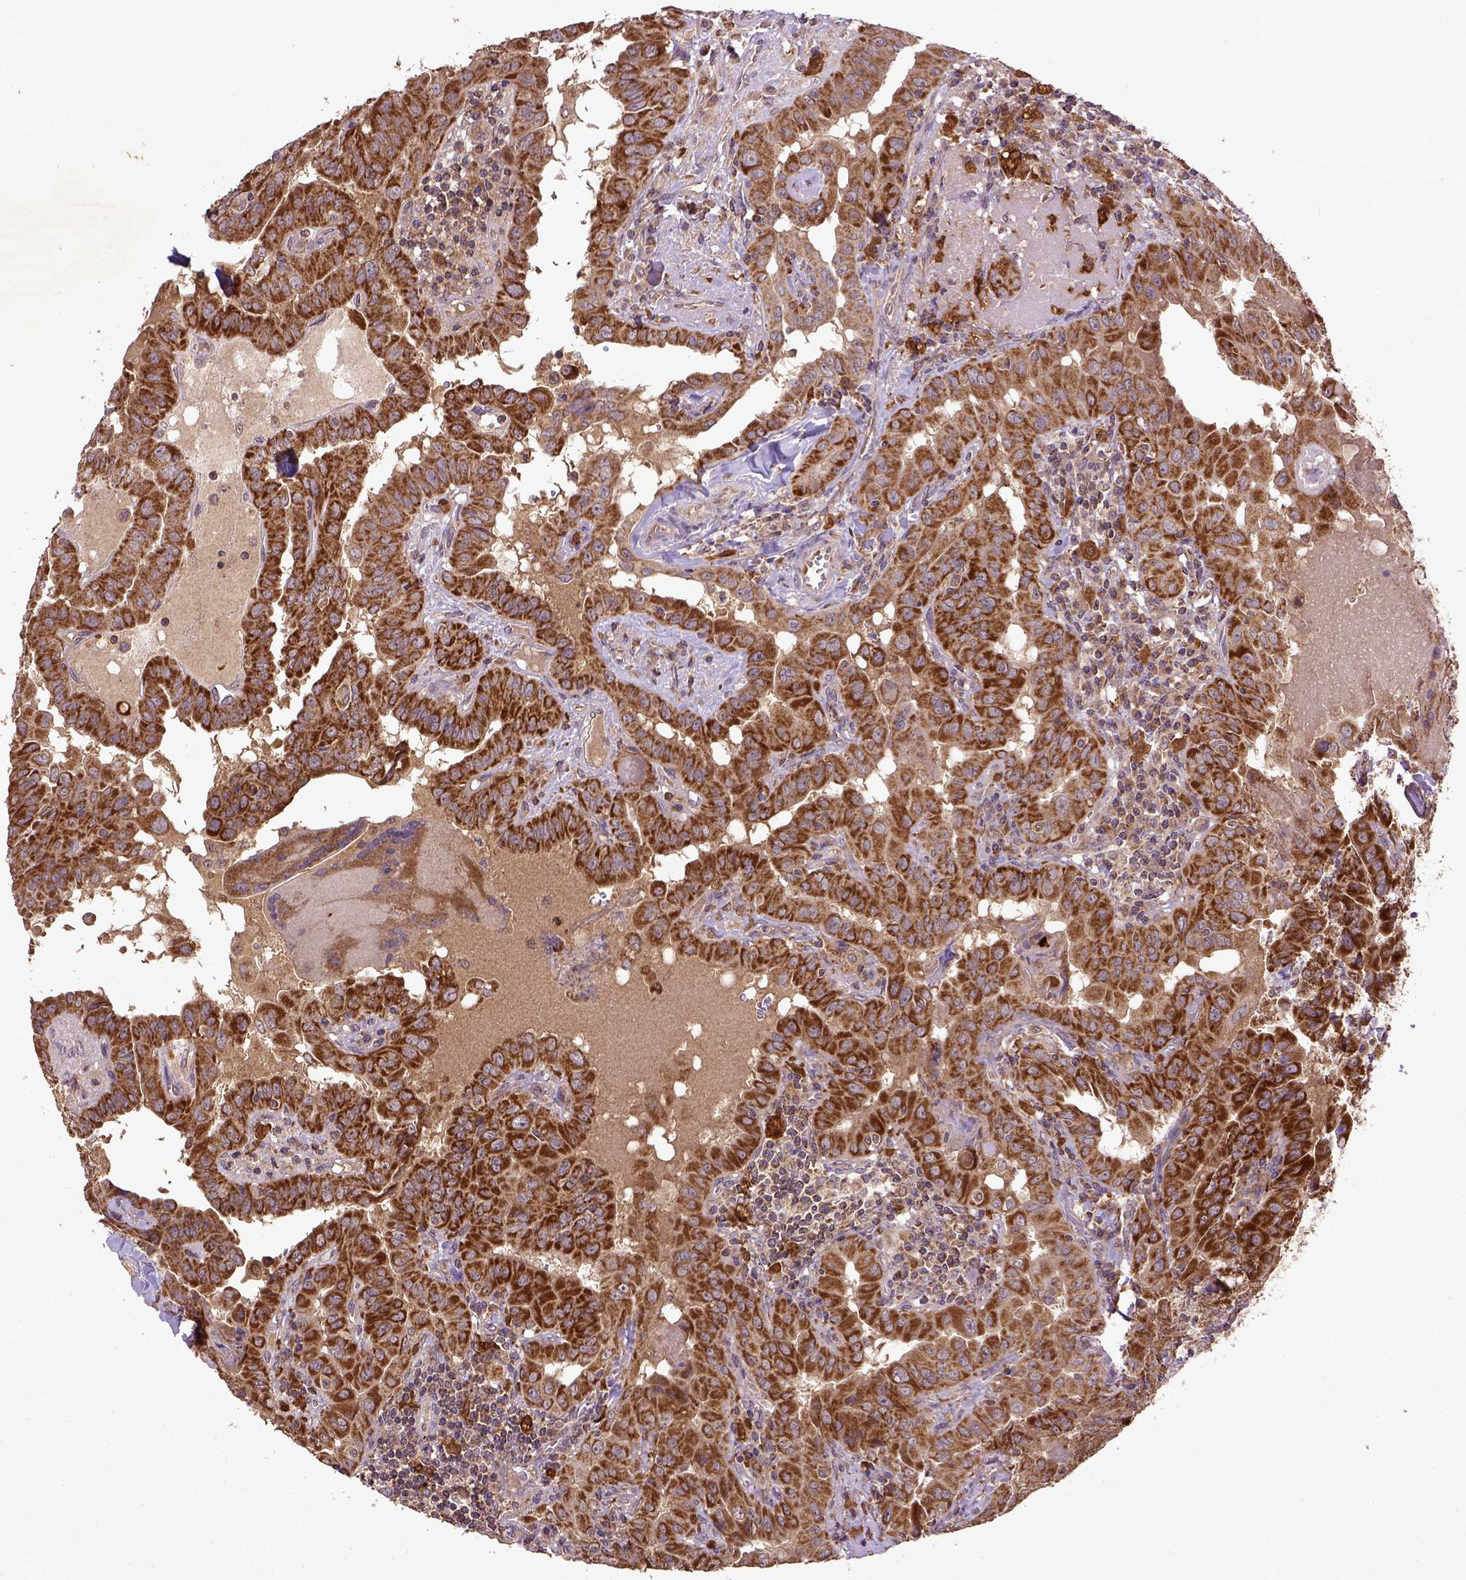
{"staining": {"intensity": "strong", "quantity": ">75%", "location": "cytoplasmic/membranous"}, "tissue": "thyroid cancer", "cell_type": "Tumor cells", "image_type": "cancer", "snomed": [{"axis": "morphology", "description": "Papillary adenocarcinoma, NOS"}, {"axis": "topography", "description": "Thyroid gland"}], "caption": "Immunohistochemistry micrograph of papillary adenocarcinoma (thyroid) stained for a protein (brown), which demonstrates high levels of strong cytoplasmic/membranous staining in approximately >75% of tumor cells.", "gene": "MT-CO1", "patient": {"sex": "female", "age": 37}}